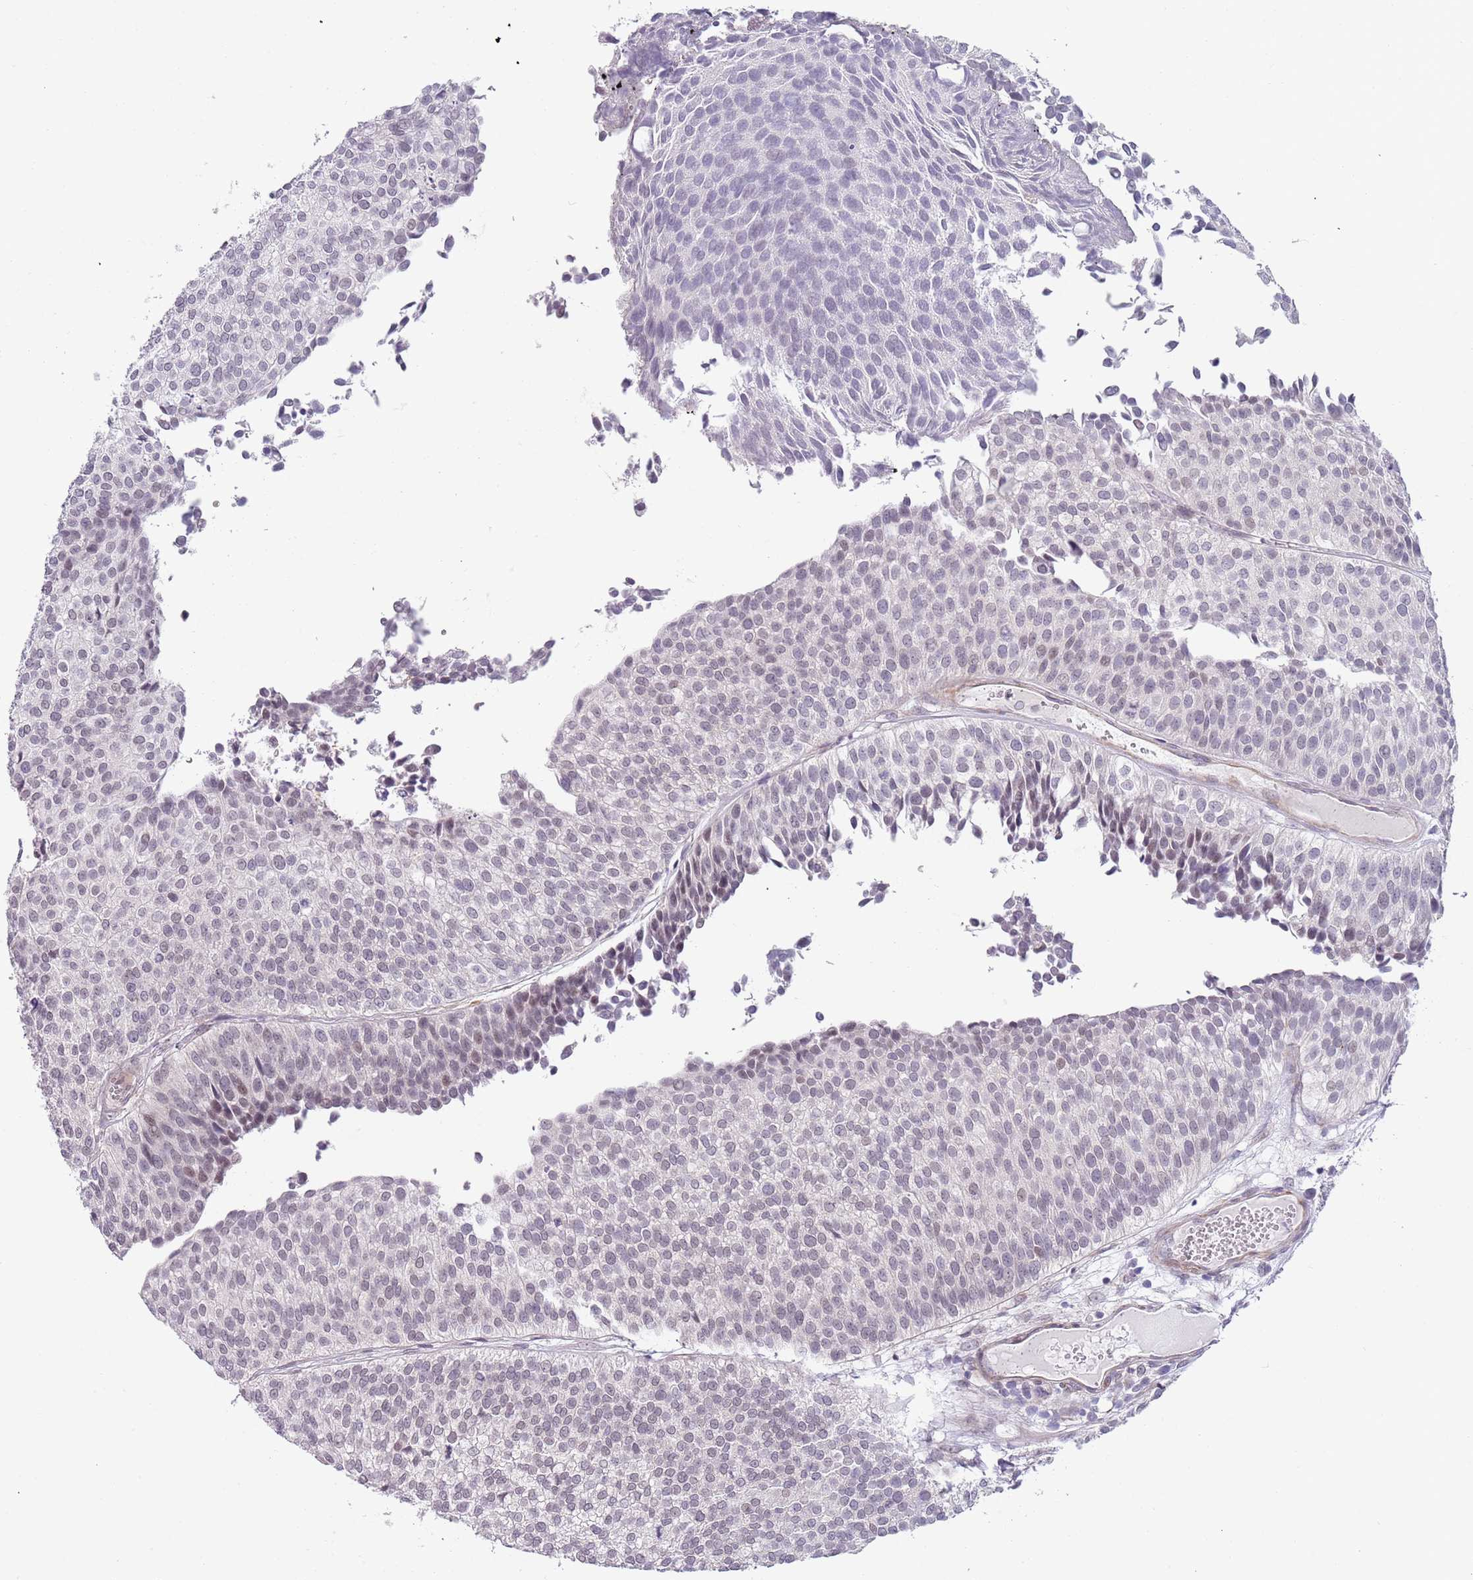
{"staining": {"intensity": "negative", "quantity": "none", "location": "none"}, "tissue": "urothelial cancer", "cell_type": "Tumor cells", "image_type": "cancer", "snomed": [{"axis": "morphology", "description": "Urothelial carcinoma, Low grade"}, {"axis": "topography", "description": "Urinary bladder"}], "caption": "A photomicrograph of human urothelial cancer is negative for staining in tumor cells. (DAB (3,3'-diaminobenzidine) IHC visualized using brightfield microscopy, high magnification).", "gene": "NBPF3", "patient": {"sex": "male", "age": 84}}